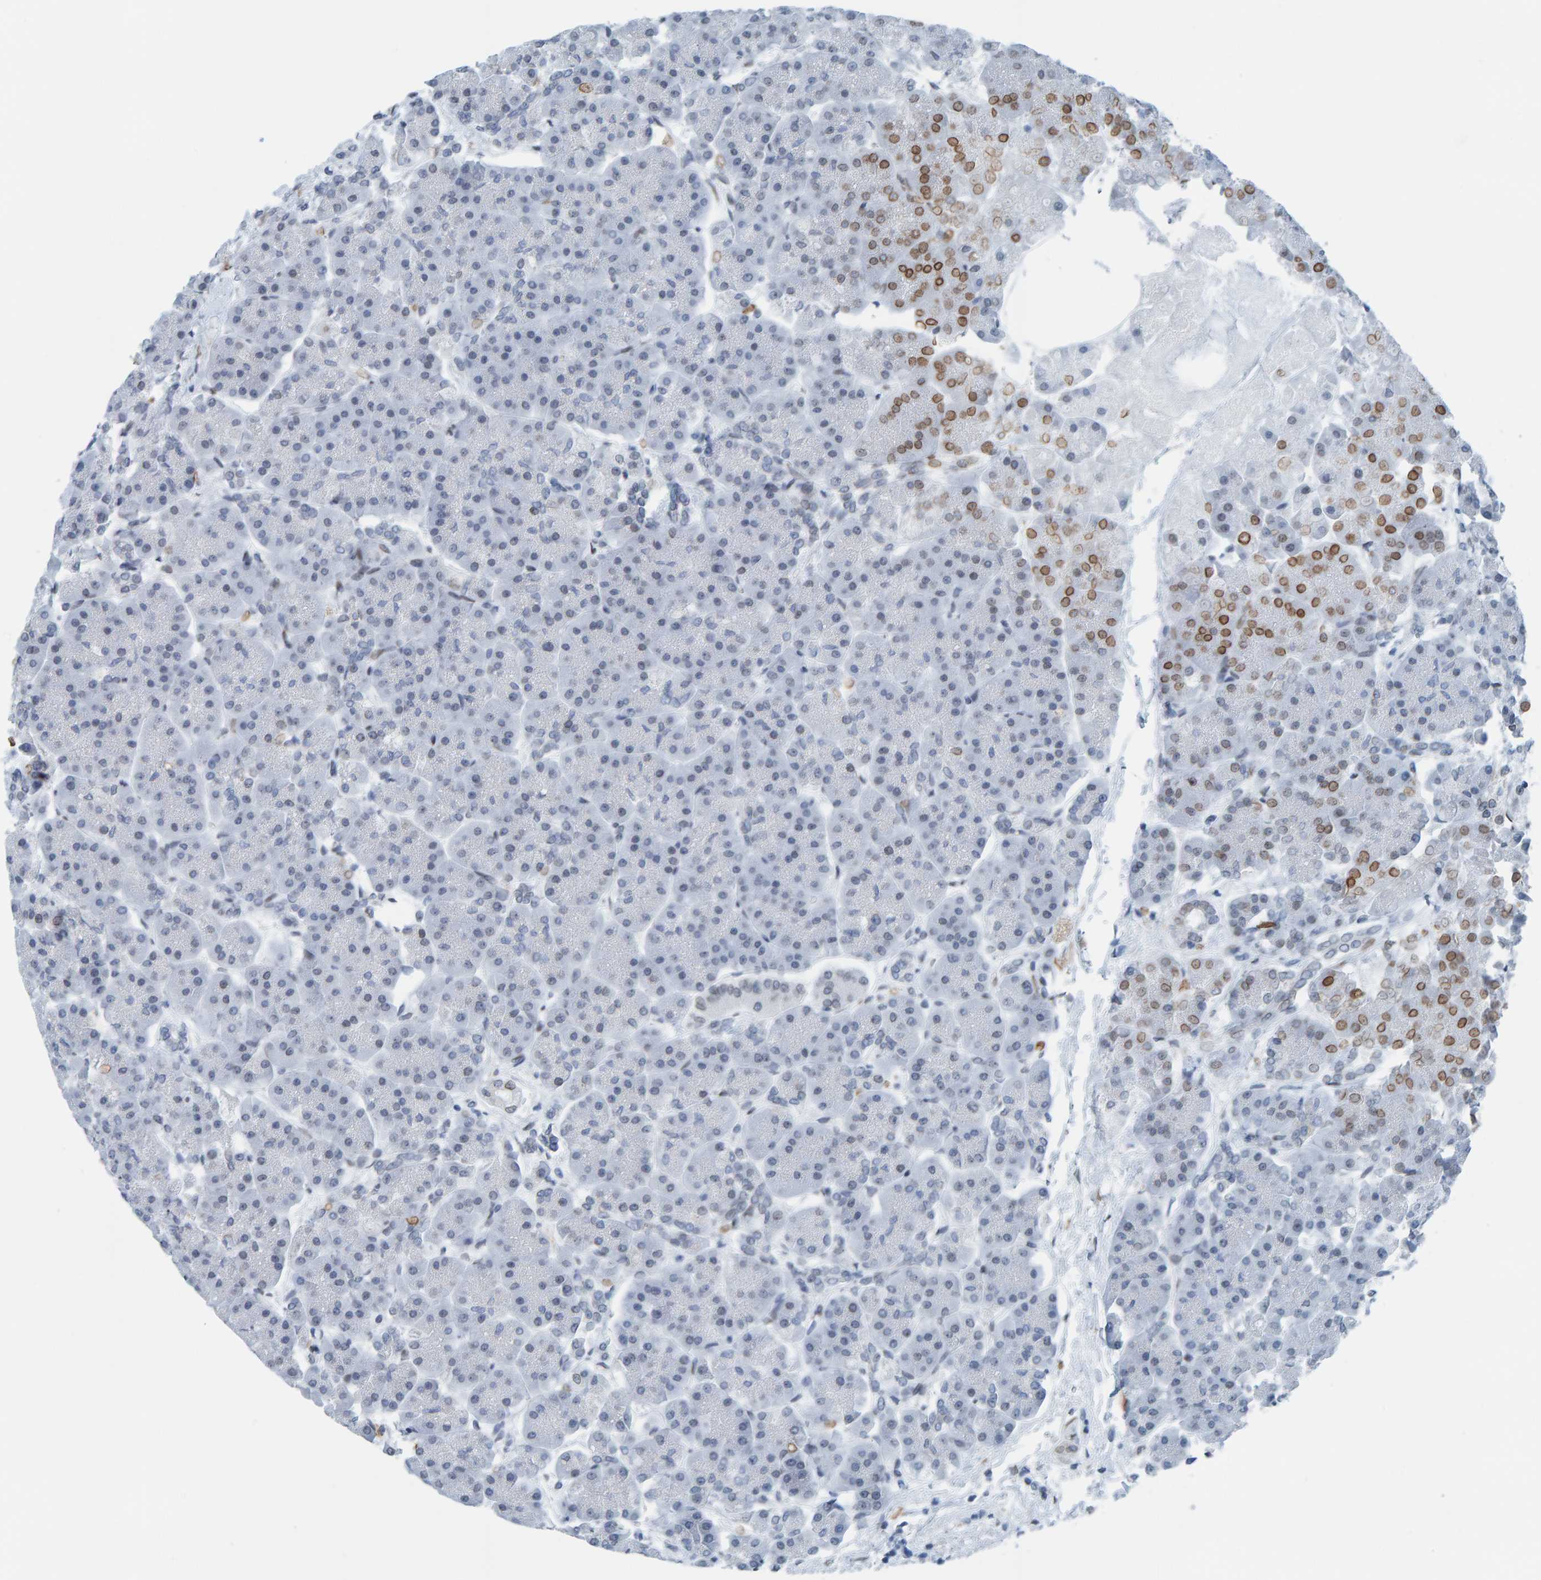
{"staining": {"intensity": "moderate", "quantity": "<25%", "location": "cytoplasmic/membranous,nuclear"}, "tissue": "pancreas", "cell_type": "Exocrine glandular cells", "image_type": "normal", "snomed": [{"axis": "morphology", "description": "Normal tissue, NOS"}, {"axis": "topography", "description": "Pancreas"}], "caption": "An immunohistochemistry micrograph of benign tissue is shown. Protein staining in brown labels moderate cytoplasmic/membranous,nuclear positivity in pancreas within exocrine glandular cells.", "gene": "LMNB2", "patient": {"sex": "female", "age": 70}}